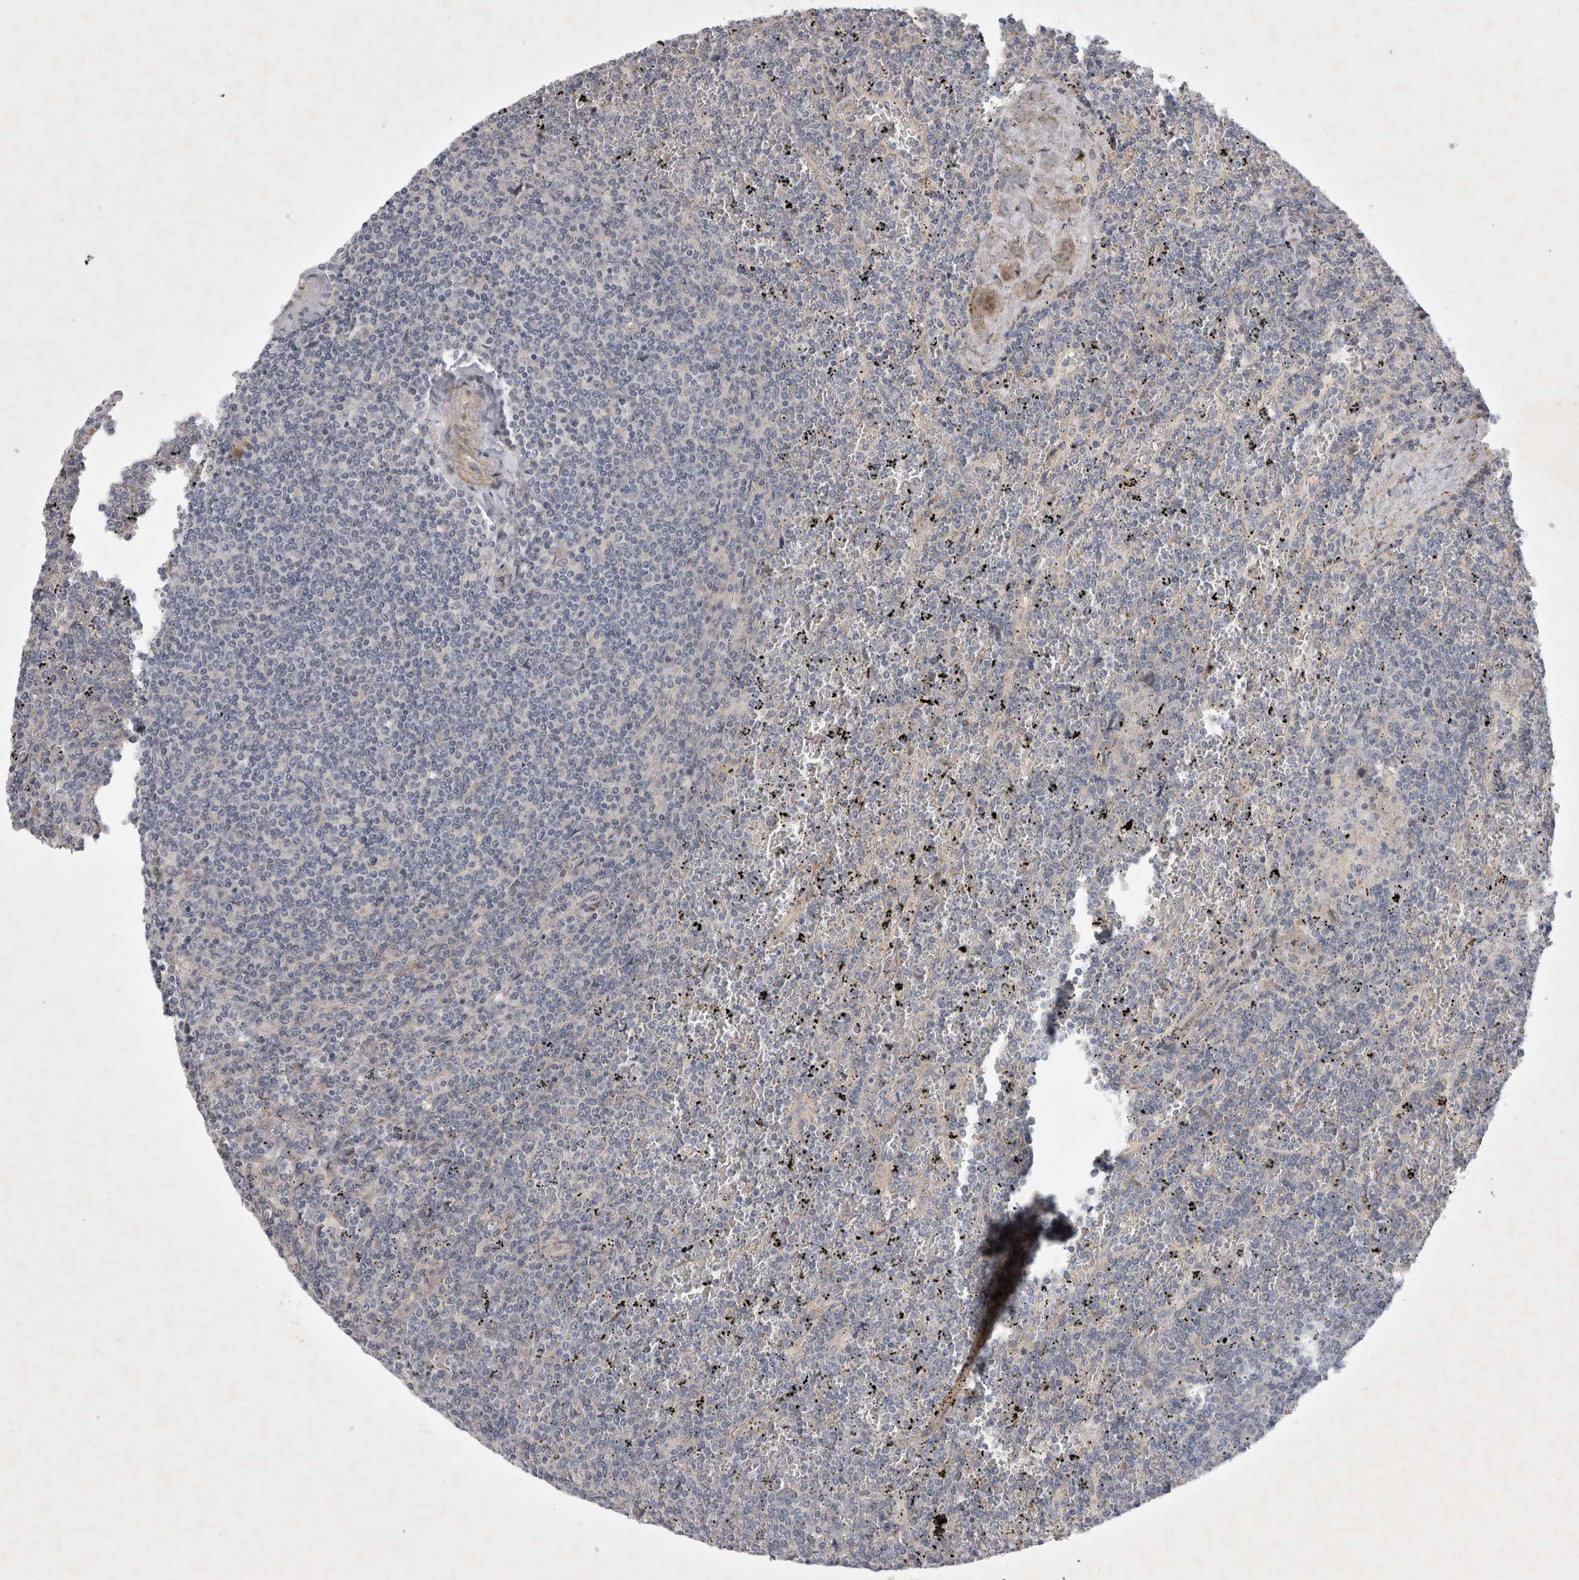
{"staining": {"intensity": "negative", "quantity": "none", "location": "none"}, "tissue": "lymphoma", "cell_type": "Tumor cells", "image_type": "cancer", "snomed": [{"axis": "morphology", "description": "Malignant lymphoma, non-Hodgkin's type, Low grade"}, {"axis": "topography", "description": "Spleen"}], "caption": "IHC histopathology image of human lymphoma stained for a protein (brown), which displays no positivity in tumor cells.", "gene": "BZW2", "patient": {"sex": "female", "age": 19}}